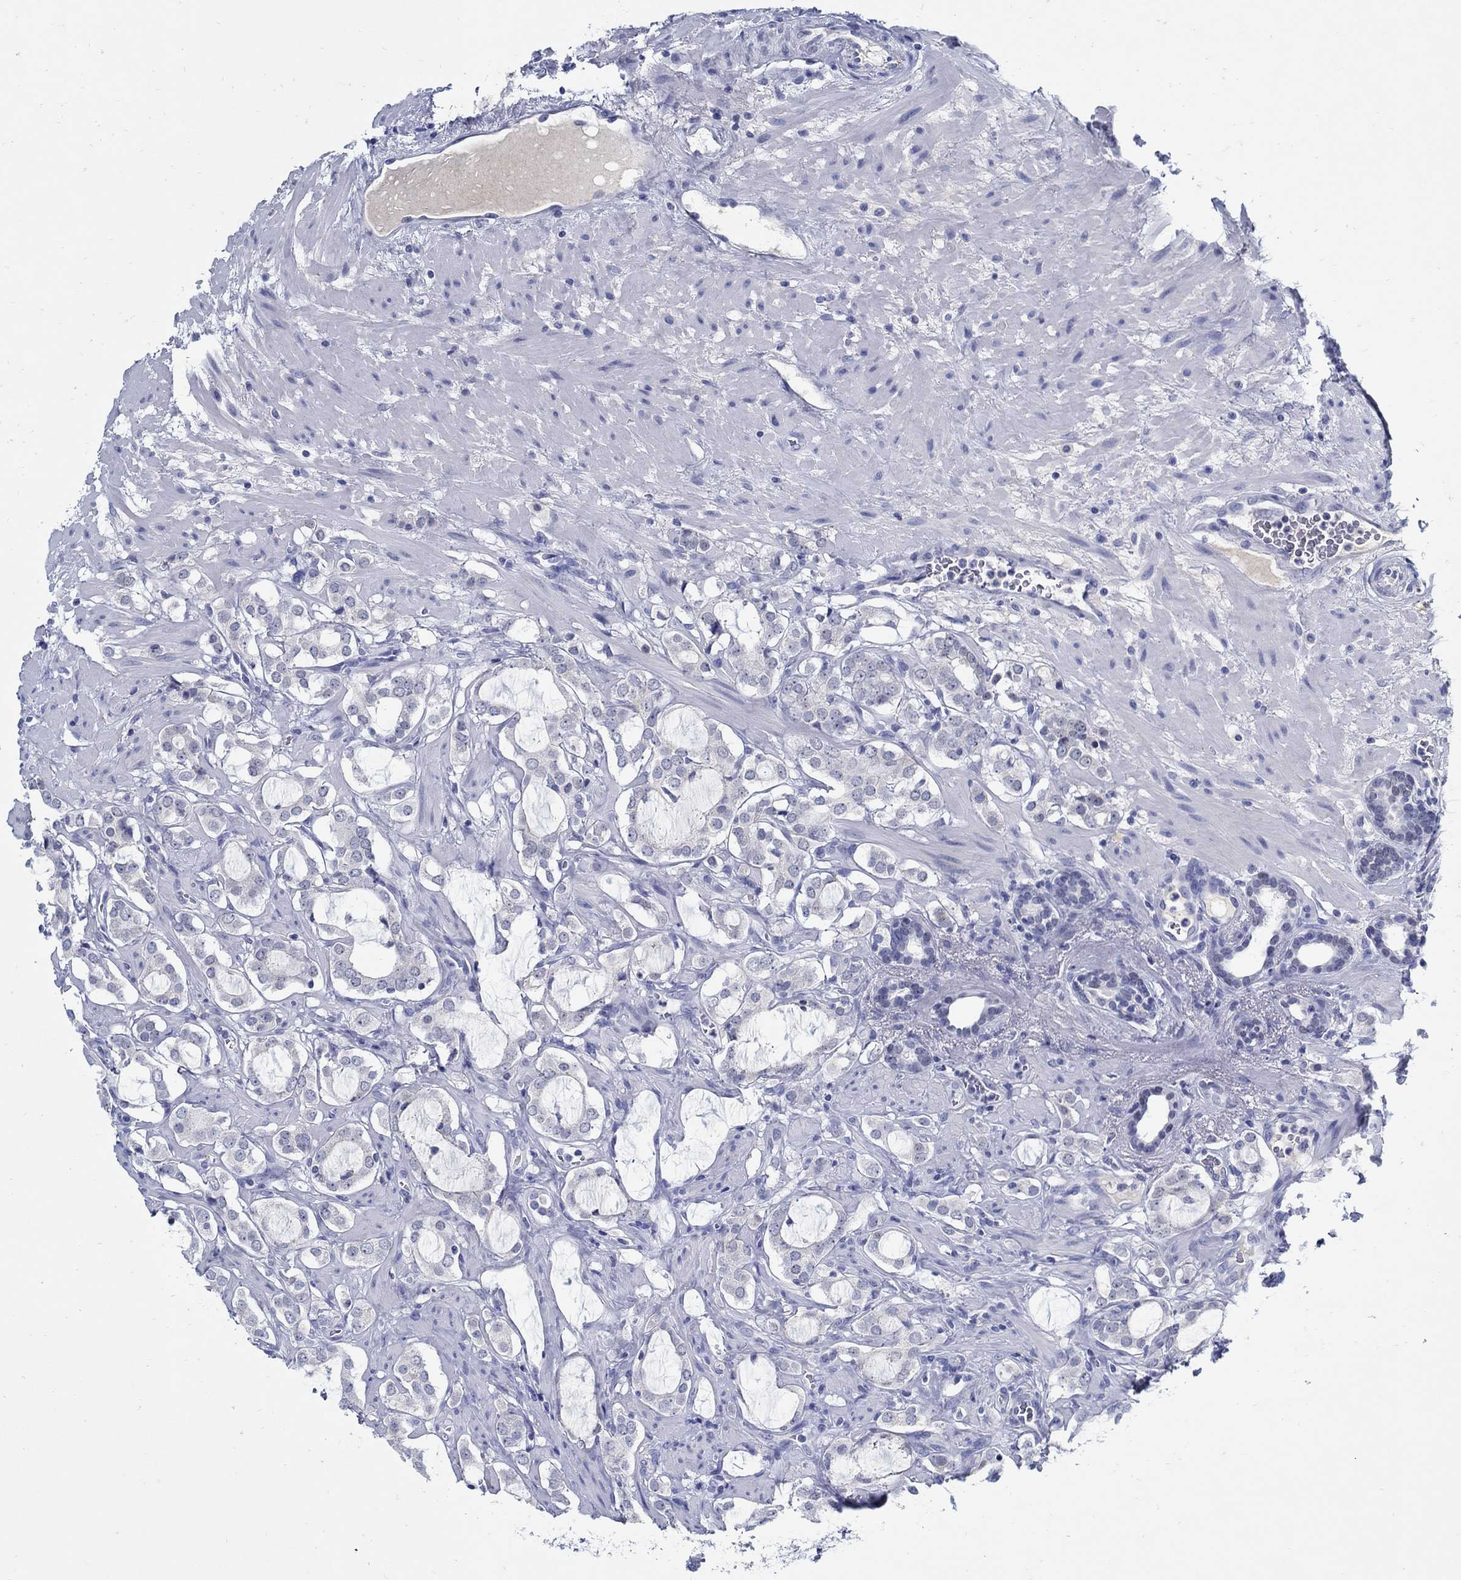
{"staining": {"intensity": "negative", "quantity": "none", "location": "none"}, "tissue": "prostate cancer", "cell_type": "Tumor cells", "image_type": "cancer", "snomed": [{"axis": "morphology", "description": "Adenocarcinoma, NOS"}, {"axis": "topography", "description": "Prostate"}], "caption": "High magnification brightfield microscopy of adenocarcinoma (prostate) stained with DAB (3,3'-diaminobenzidine) (brown) and counterstained with hematoxylin (blue): tumor cells show no significant positivity.", "gene": "PAX9", "patient": {"sex": "male", "age": 66}}